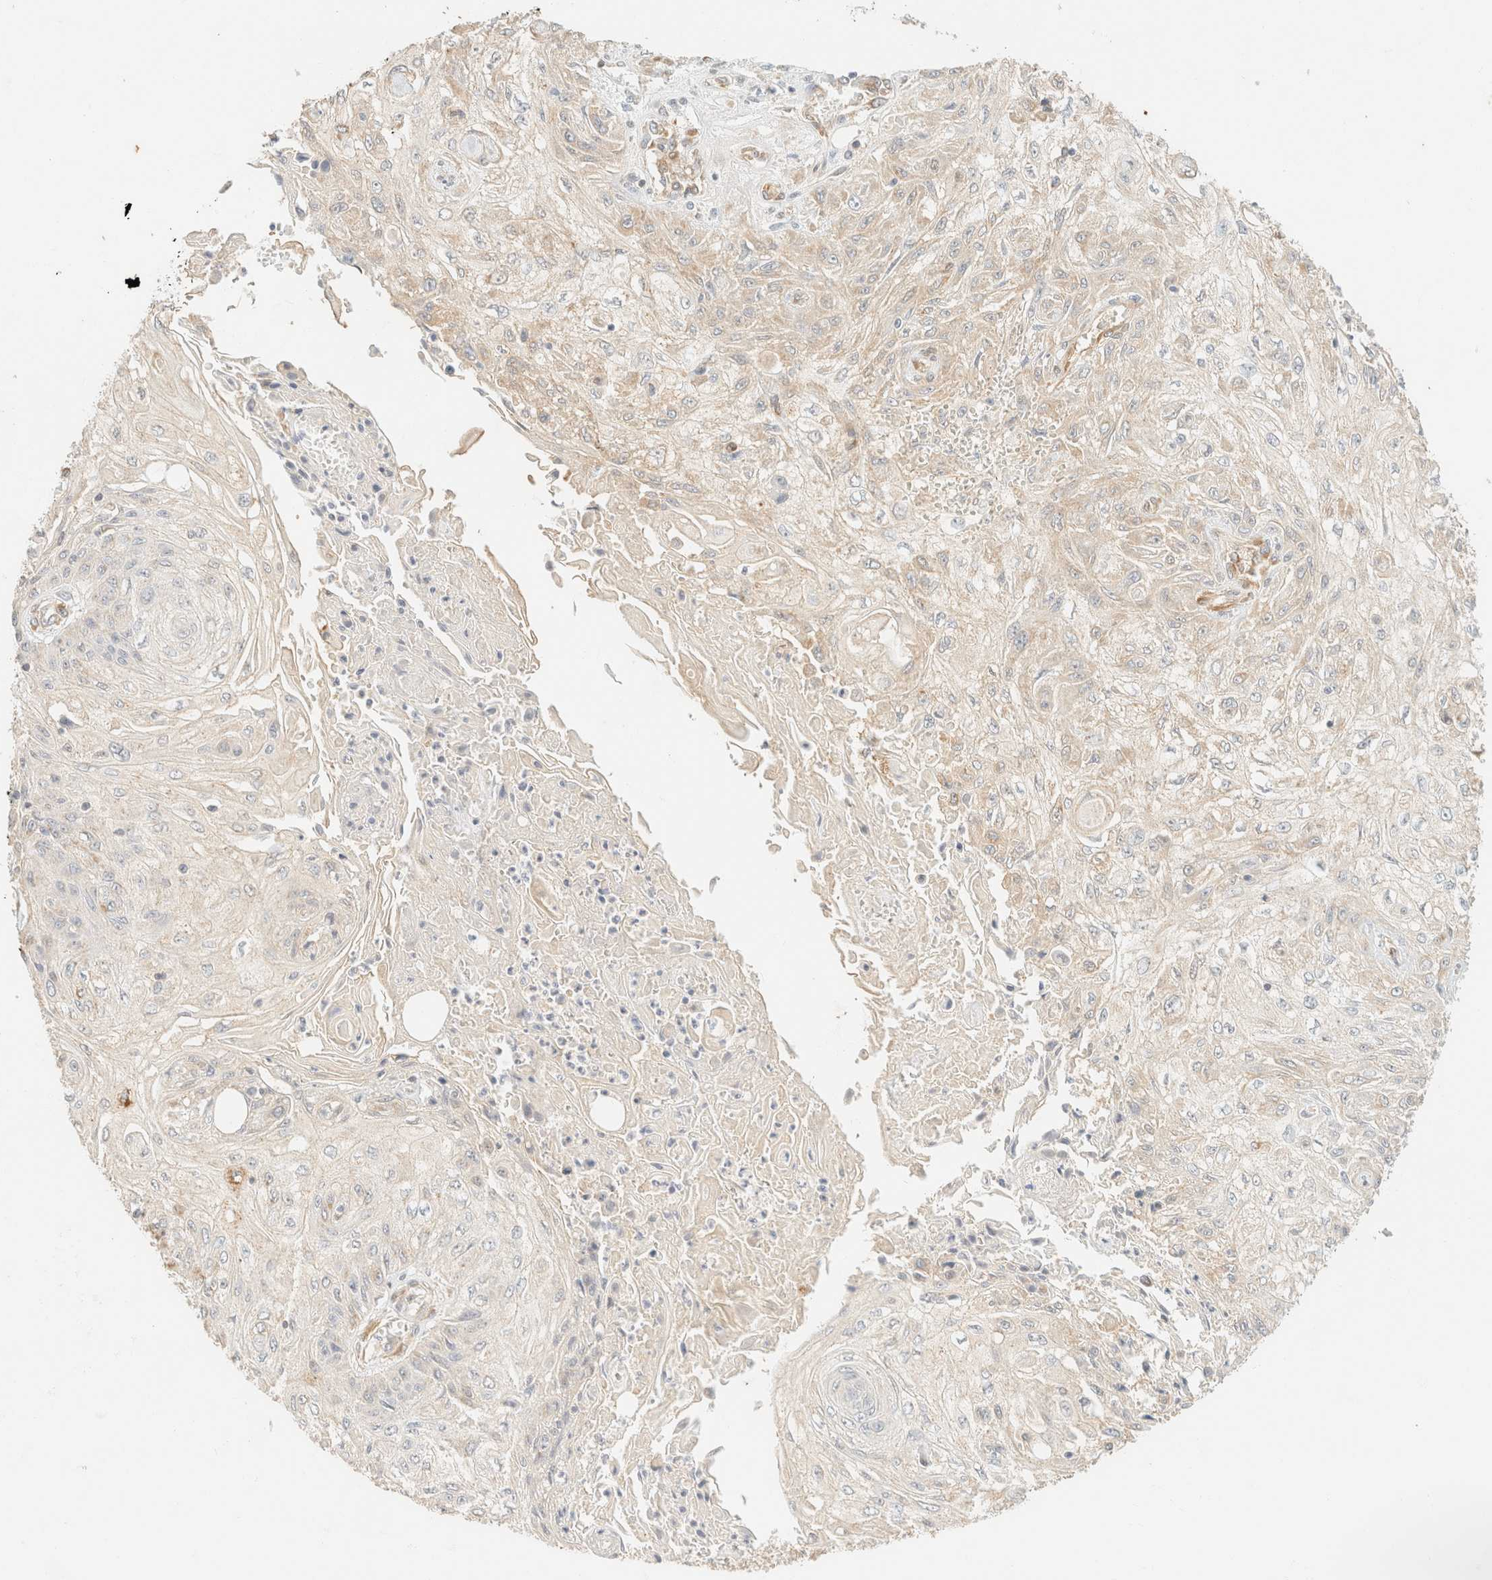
{"staining": {"intensity": "weak", "quantity": "<25%", "location": "cytoplasmic/membranous"}, "tissue": "skin cancer", "cell_type": "Tumor cells", "image_type": "cancer", "snomed": [{"axis": "morphology", "description": "Squamous cell carcinoma, NOS"}, {"axis": "morphology", "description": "Squamous cell carcinoma, metastatic, NOS"}, {"axis": "topography", "description": "Skin"}, {"axis": "topography", "description": "Lymph node"}], "caption": "Tumor cells are negative for brown protein staining in skin cancer (metastatic squamous cell carcinoma).", "gene": "FHOD1", "patient": {"sex": "male", "age": 75}}